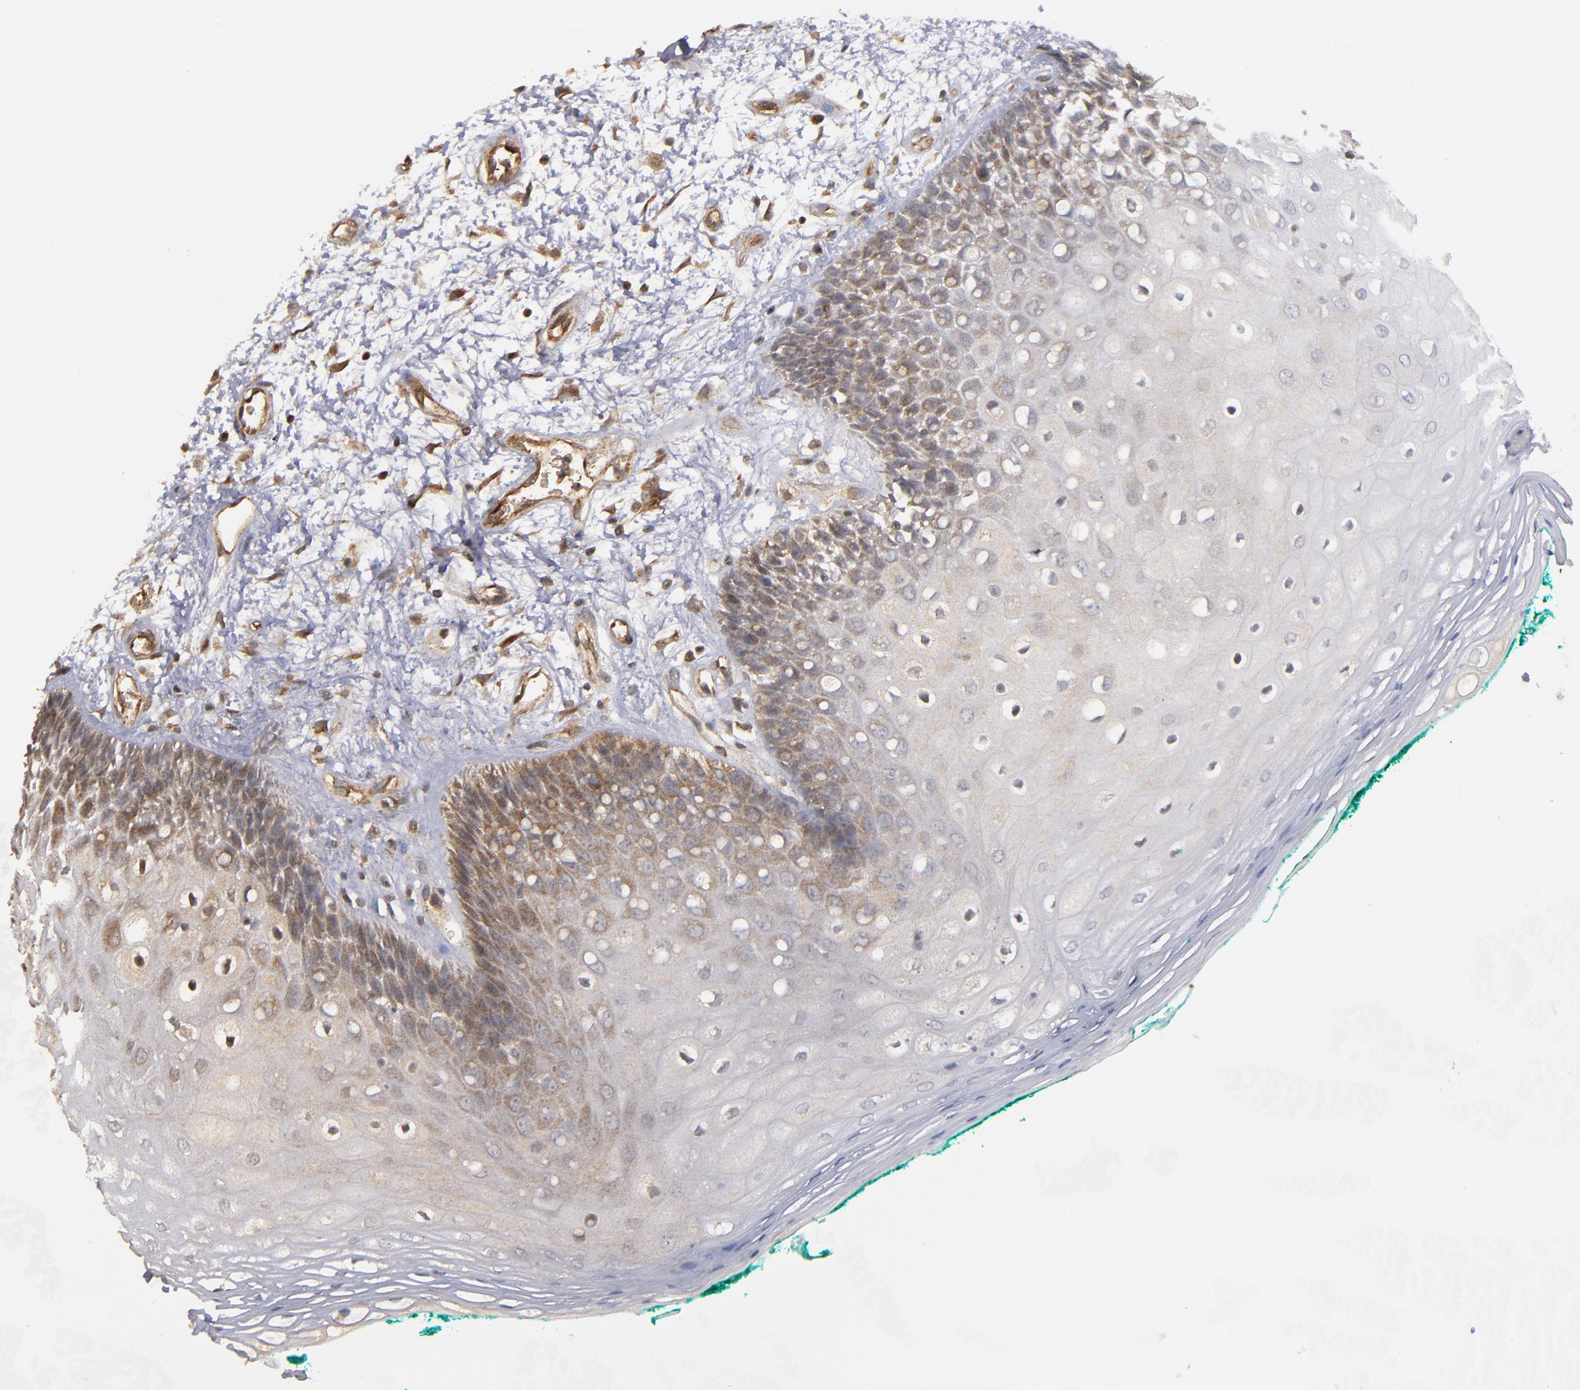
{"staining": {"intensity": "moderate", "quantity": "25%-75%", "location": "cytoplasmic/membranous"}, "tissue": "oral mucosa", "cell_type": "Squamous epithelial cells", "image_type": "normal", "snomed": [{"axis": "morphology", "description": "Normal tissue, NOS"}, {"axis": "morphology", "description": "Squamous cell carcinoma, NOS"}, {"axis": "topography", "description": "Skeletal muscle"}, {"axis": "topography", "description": "Oral tissue"}, {"axis": "topography", "description": "Head-Neck"}], "caption": "A brown stain labels moderate cytoplasmic/membranous positivity of a protein in squamous epithelial cells of normal oral mucosa. The protein of interest is stained brown, and the nuclei are stained in blue (DAB (3,3'-diaminobenzidine) IHC with brightfield microscopy, high magnification).", "gene": "BDKRB1", "patient": {"sex": "female", "age": 84}}